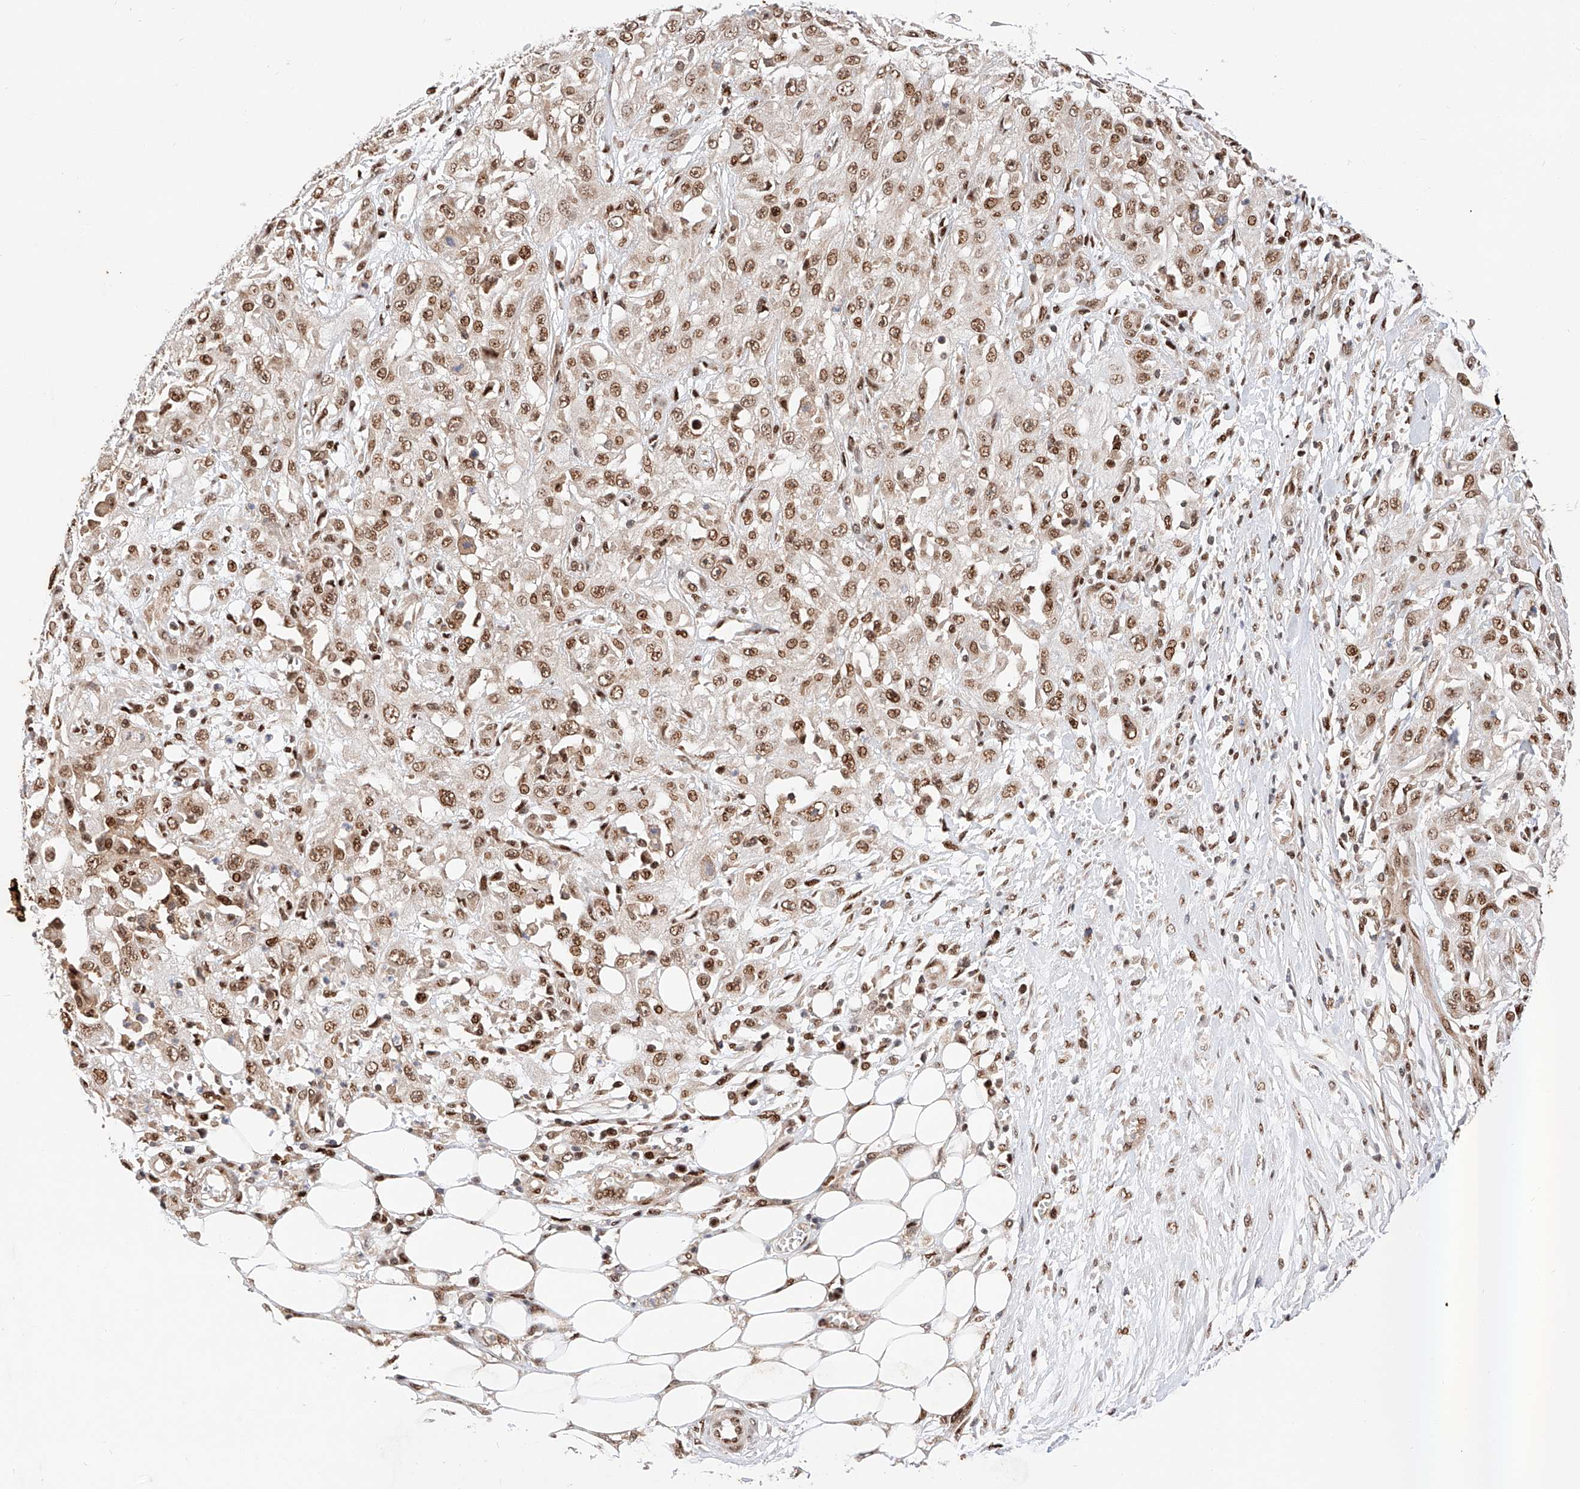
{"staining": {"intensity": "moderate", "quantity": ">75%", "location": "nuclear"}, "tissue": "skin cancer", "cell_type": "Tumor cells", "image_type": "cancer", "snomed": [{"axis": "morphology", "description": "Squamous cell carcinoma, NOS"}, {"axis": "morphology", "description": "Squamous cell carcinoma, metastatic, NOS"}, {"axis": "topography", "description": "Skin"}, {"axis": "topography", "description": "Lymph node"}], "caption": "An image of skin squamous cell carcinoma stained for a protein displays moderate nuclear brown staining in tumor cells.", "gene": "HDAC9", "patient": {"sex": "male", "age": 75}}